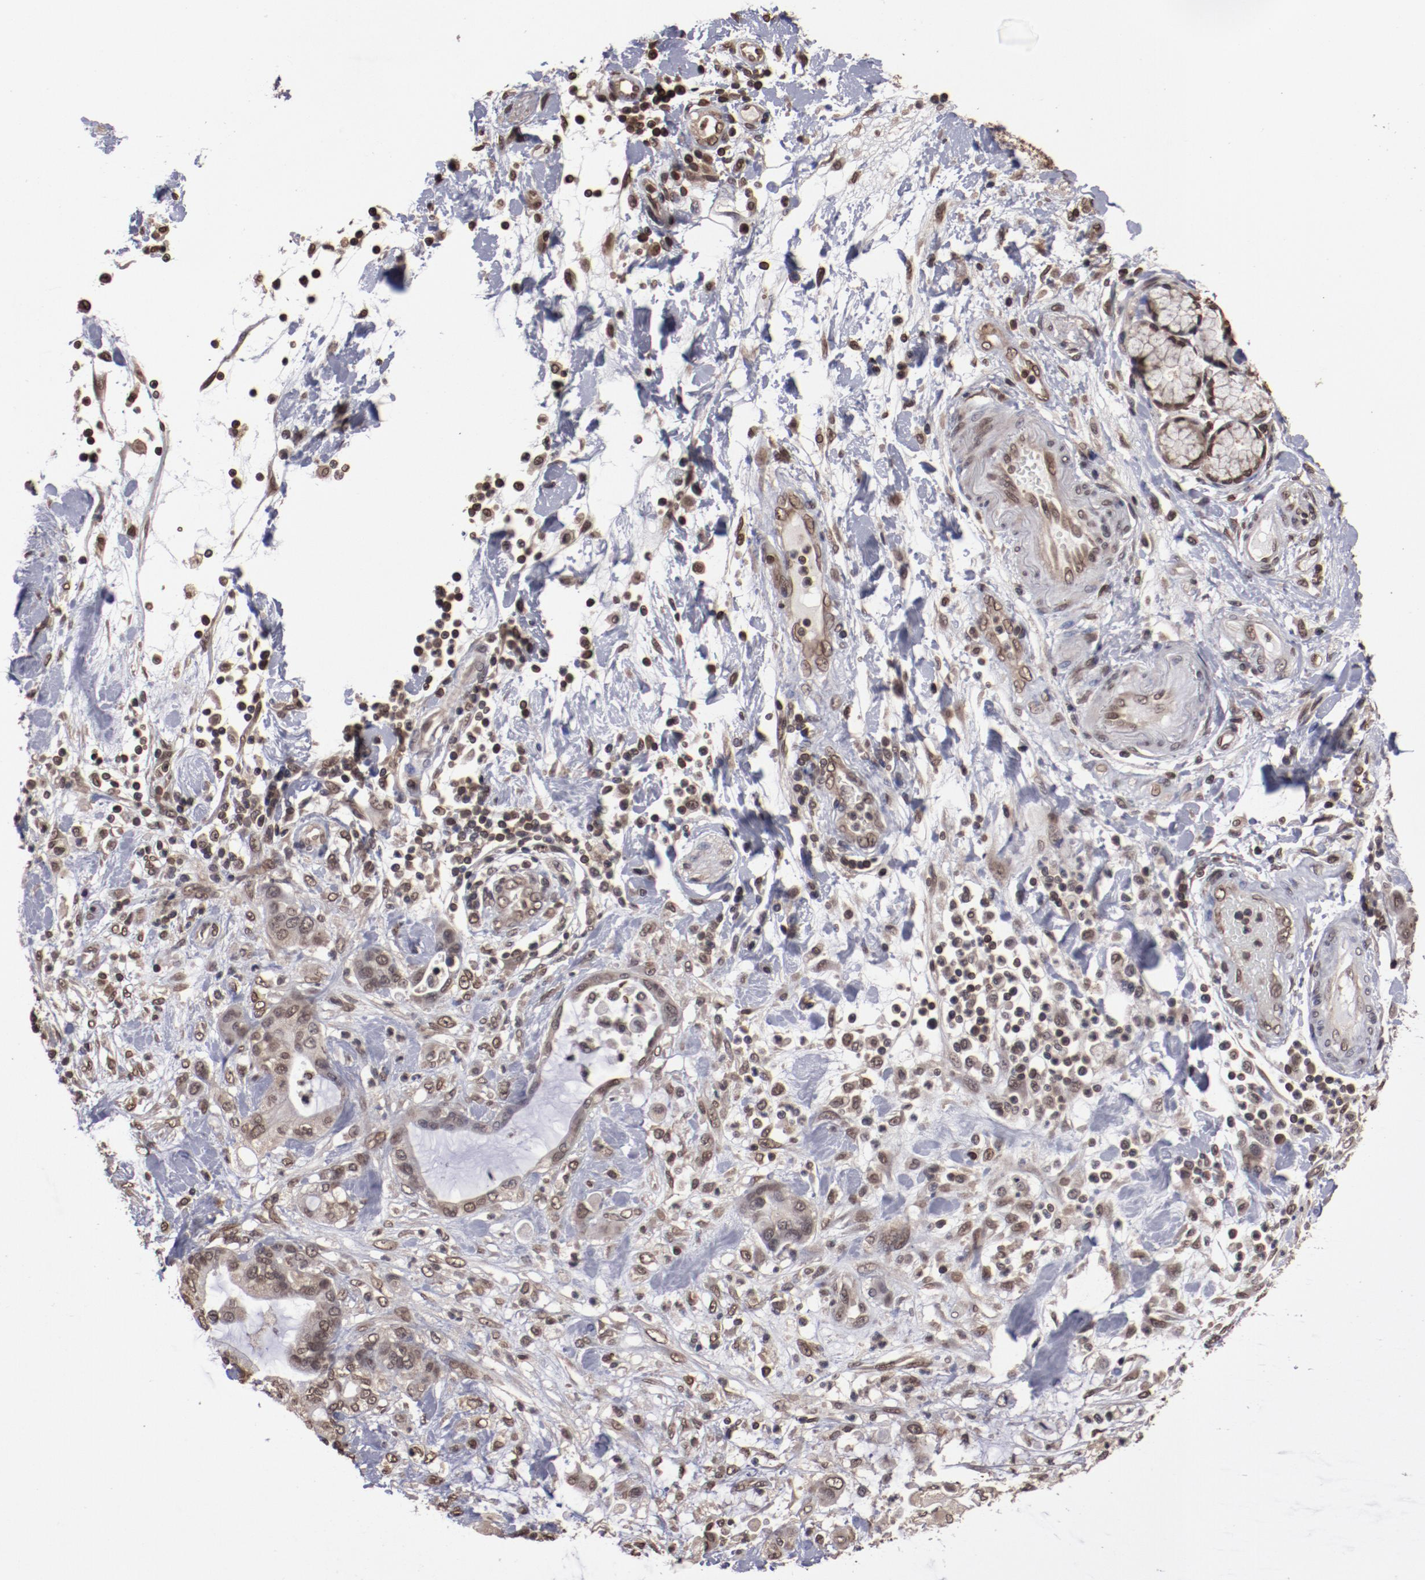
{"staining": {"intensity": "weak", "quantity": ">75%", "location": "nuclear"}, "tissue": "pancreatic cancer", "cell_type": "Tumor cells", "image_type": "cancer", "snomed": [{"axis": "morphology", "description": "Adenocarcinoma, NOS"}, {"axis": "morphology", "description": "Adenocarcinoma, metastatic, NOS"}, {"axis": "topography", "description": "Lymph node"}, {"axis": "topography", "description": "Pancreas"}, {"axis": "topography", "description": "Duodenum"}], "caption": "There is low levels of weak nuclear expression in tumor cells of metastatic adenocarcinoma (pancreatic), as demonstrated by immunohistochemical staining (brown color).", "gene": "AKT1", "patient": {"sex": "female", "age": 64}}